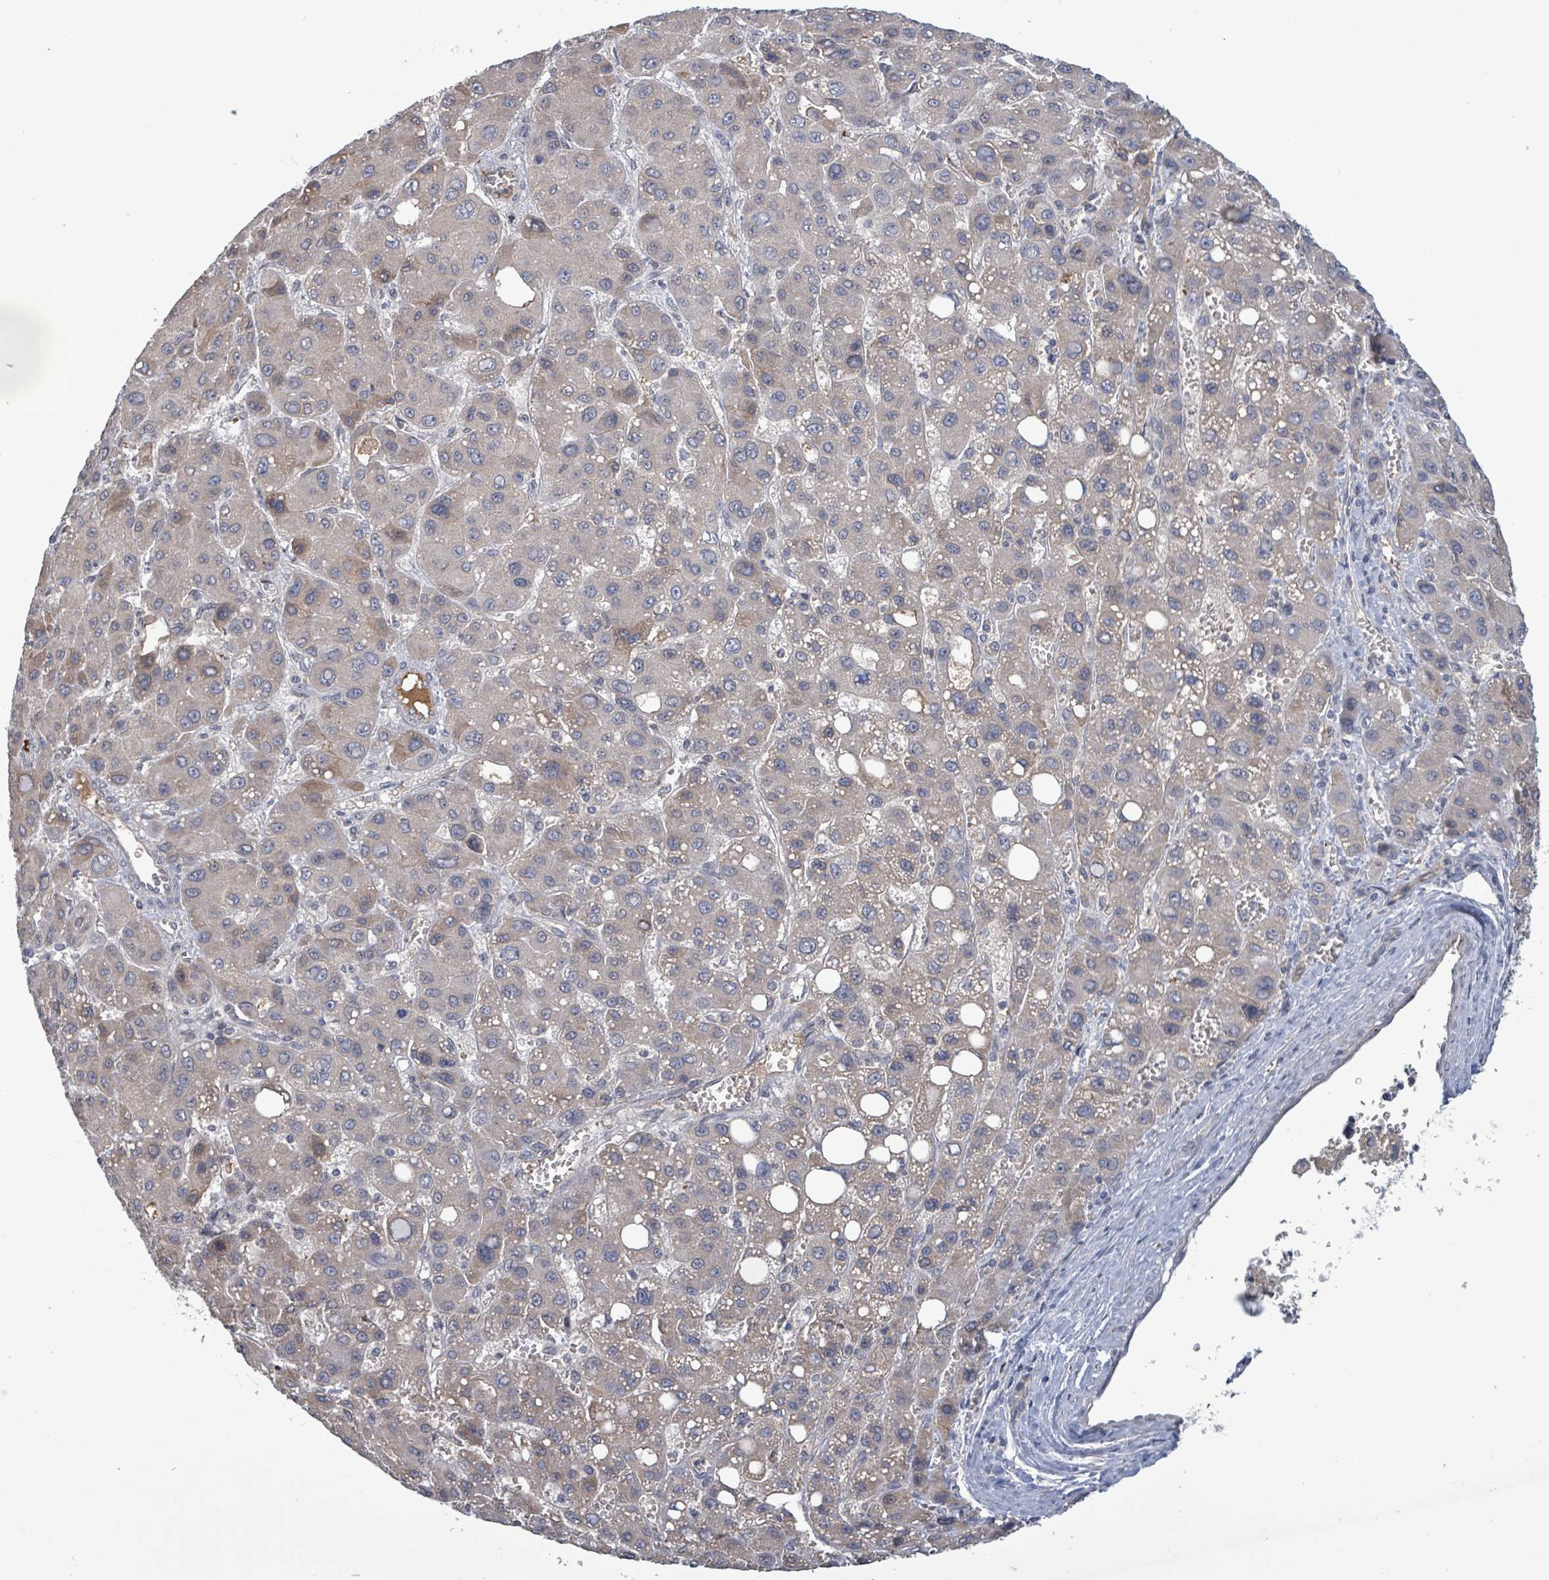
{"staining": {"intensity": "negative", "quantity": "none", "location": "none"}, "tissue": "liver cancer", "cell_type": "Tumor cells", "image_type": "cancer", "snomed": [{"axis": "morphology", "description": "Carcinoma, Hepatocellular, NOS"}, {"axis": "topography", "description": "Liver"}], "caption": "Tumor cells show no significant positivity in liver hepatocellular carcinoma.", "gene": "GRM8", "patient": {"sex": "male", "age": 55}}